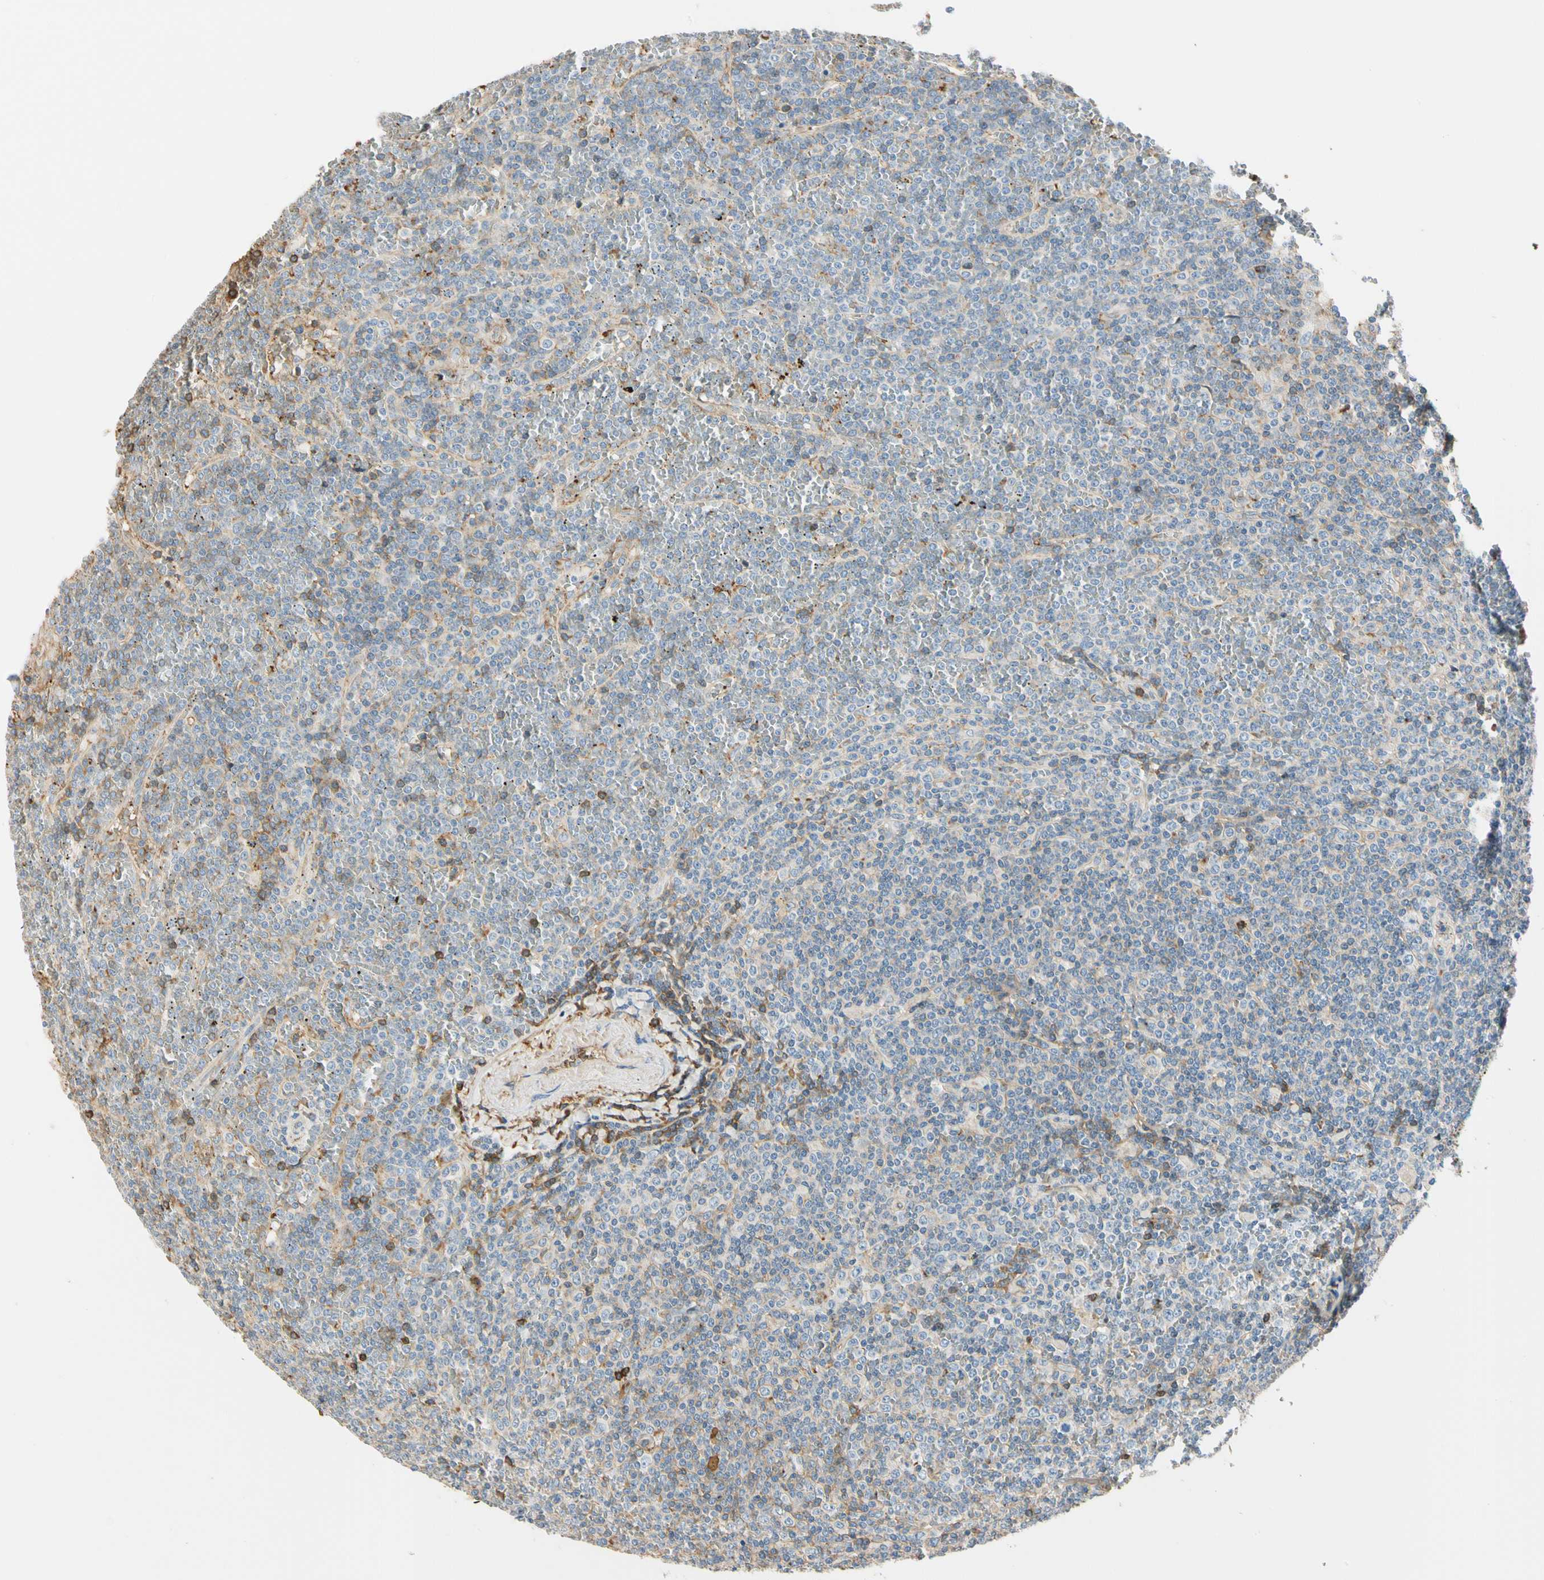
{"staining": {"intensity": "weak", "quantity": "25%-75%", "location": "cytoplasmic/membranous"}, "tissue": "lymphoma", "cell_type": "Tumor cells", "image_type": "cancer", "snomed": [{"axis": "morphology", "description": "Malignant lymphoma, non-Hodgkin's type, Low grade"}, {"axis": "topography", "description": "Spleen"}], "caption": "Tumor cells show low levels of weak cytoplasmic/membranous staining in about 25%-75% of cells in human lymphoma.", "gene": "LAMB3", "patient": {"sex": "female", "age": 19}}